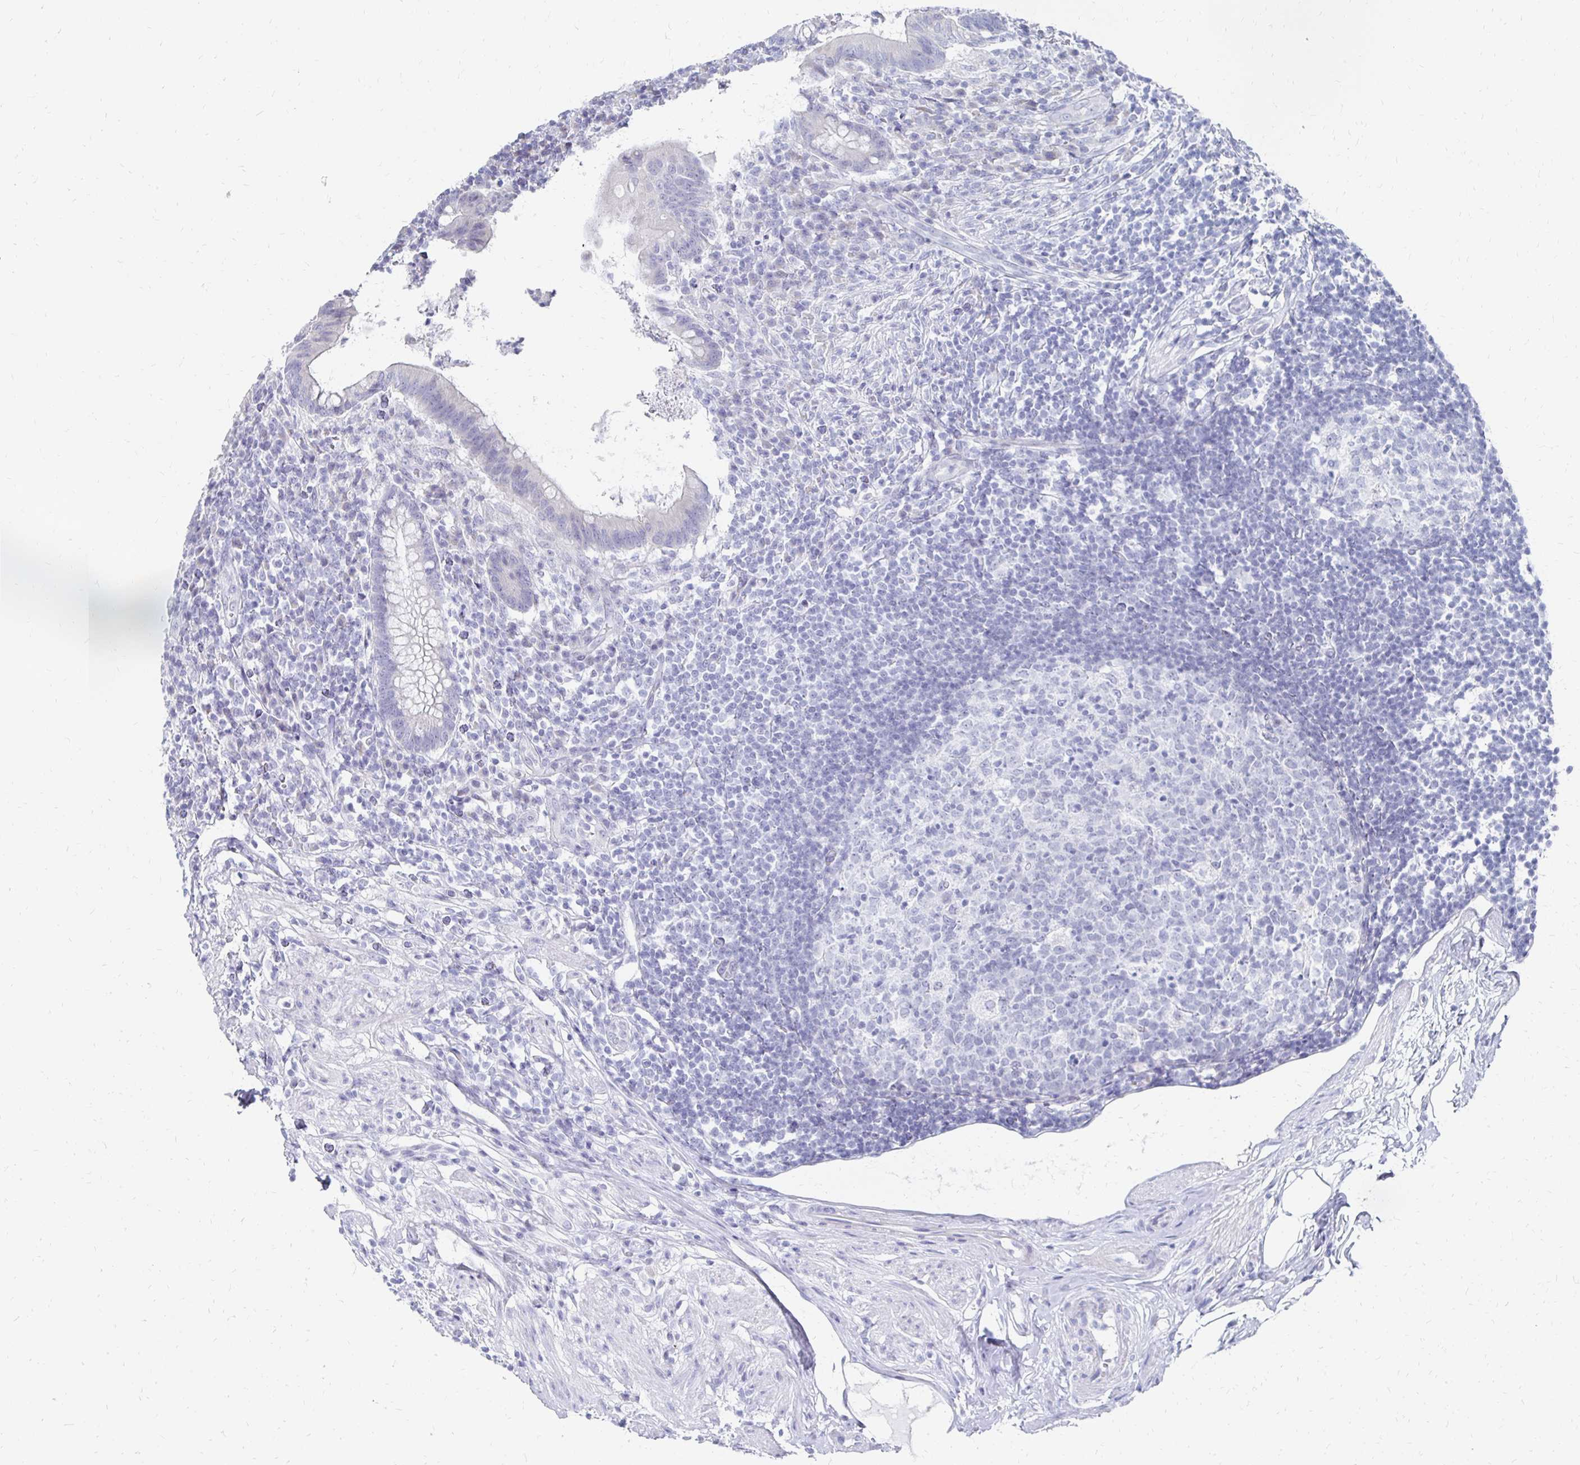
{"staining": {"intensity": "negative", "quantity": "none", "location": "none"}, "tissue": "appendix", "cell_type": "Glandular cells", "image_type": "normal", "snomed": [{"axis": "morphology", "description": "Normal tissue, NOS"}, {"axis": "topography", "description": "Appendix"}], "caption": "Histopathology image shows no protein staining in glandular cells of benign appendix.", "gene": "SYCP3", "patient": {"sex": "female", "age": 56}}